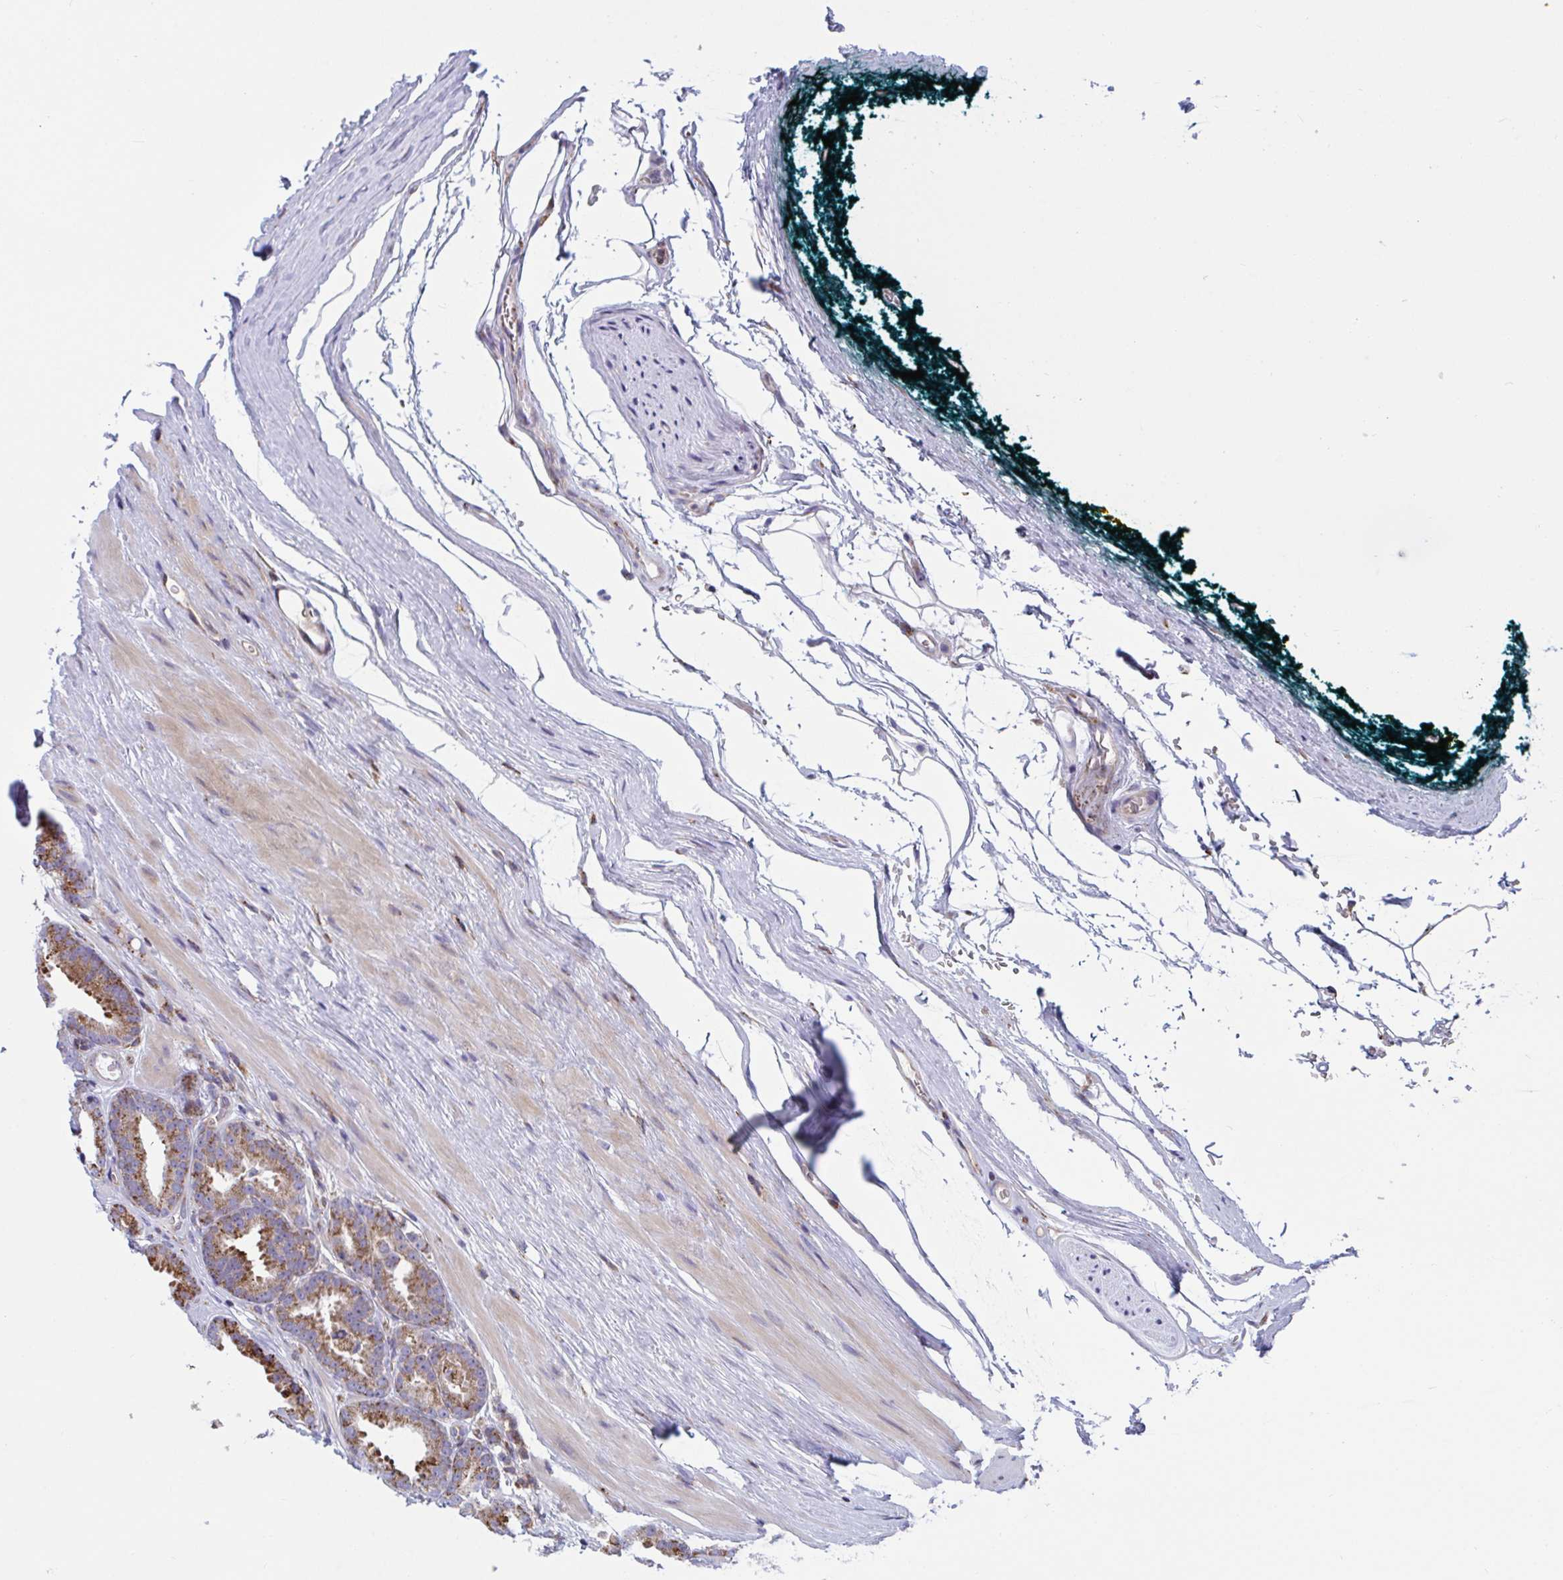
{"staining": {"intensity": "moderate", "quantity": ">75%", "location": "cytoplasmic/membranous"}, "tissue": "prostate cancer", "cell_type": "Tumor cells", "image_type": "cancer", "snomed": [{"axis": "morphology", "description": "Adenocarcinoma, Low grade"}, {"axis": "topography", "description": "Prostate"}], "caption": "Immunohistochemistry (DAB (3,3'-diaminobenzidine)) staining of prostate low-grade adenocarcinoma reveals moderate cytoplasmic/membranous protein staining in approximately >75% of tumor cells.", "gene": "PEAK3", "patient": {"sex": "male", "age": 61}}